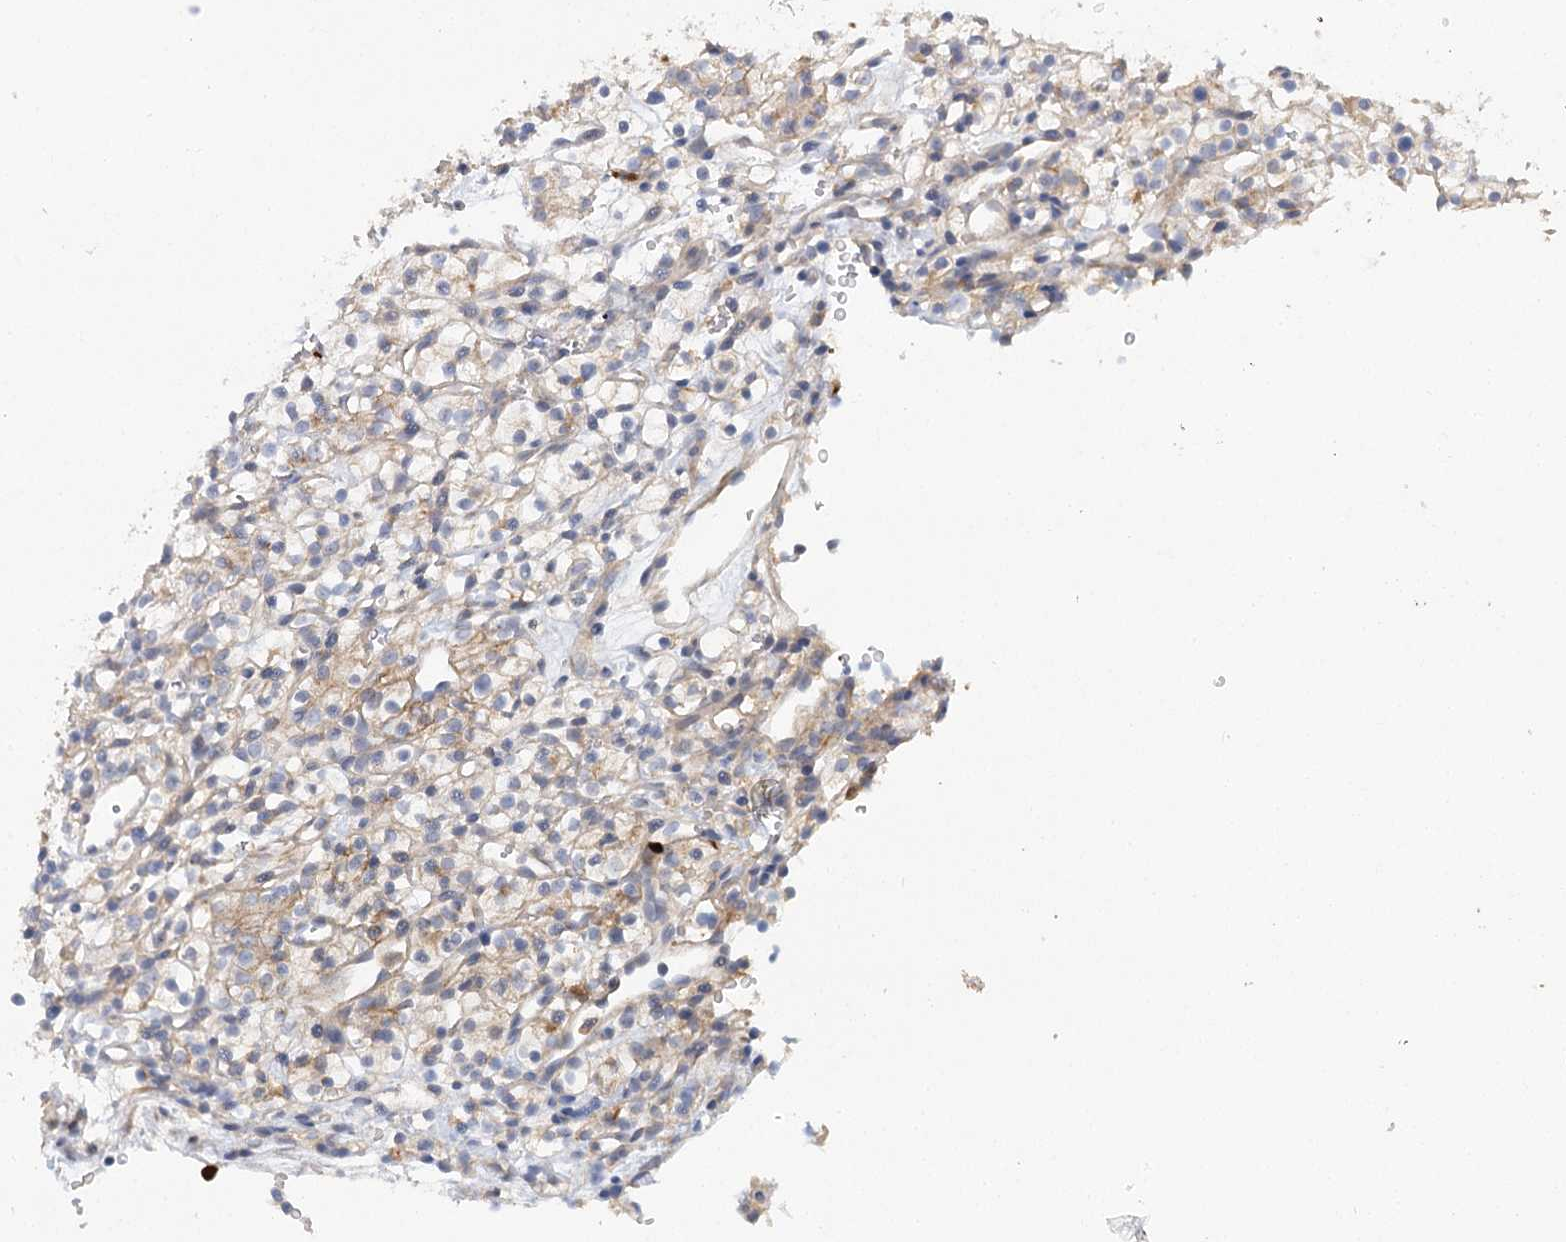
{"staining": {"intensity": "weak", "quantity": "<25%", "location": "cytoplasmic/membranous"}, "tissue": "renal cancer", "cell_type": "Tumor cells", "image_type": "cancer", "snomed": [{"axis": "morphology", "description": "Adenocarcinoma, NOS"}, {"axis": "topography", "description": "Kidney"}], "caption": "Micrograph shows no significant protein positivity in tumor cells of renal cancer (adenocarcinoma).", "gene": "EPB41L5", "patient": {"sex": "female", "age": 57}}